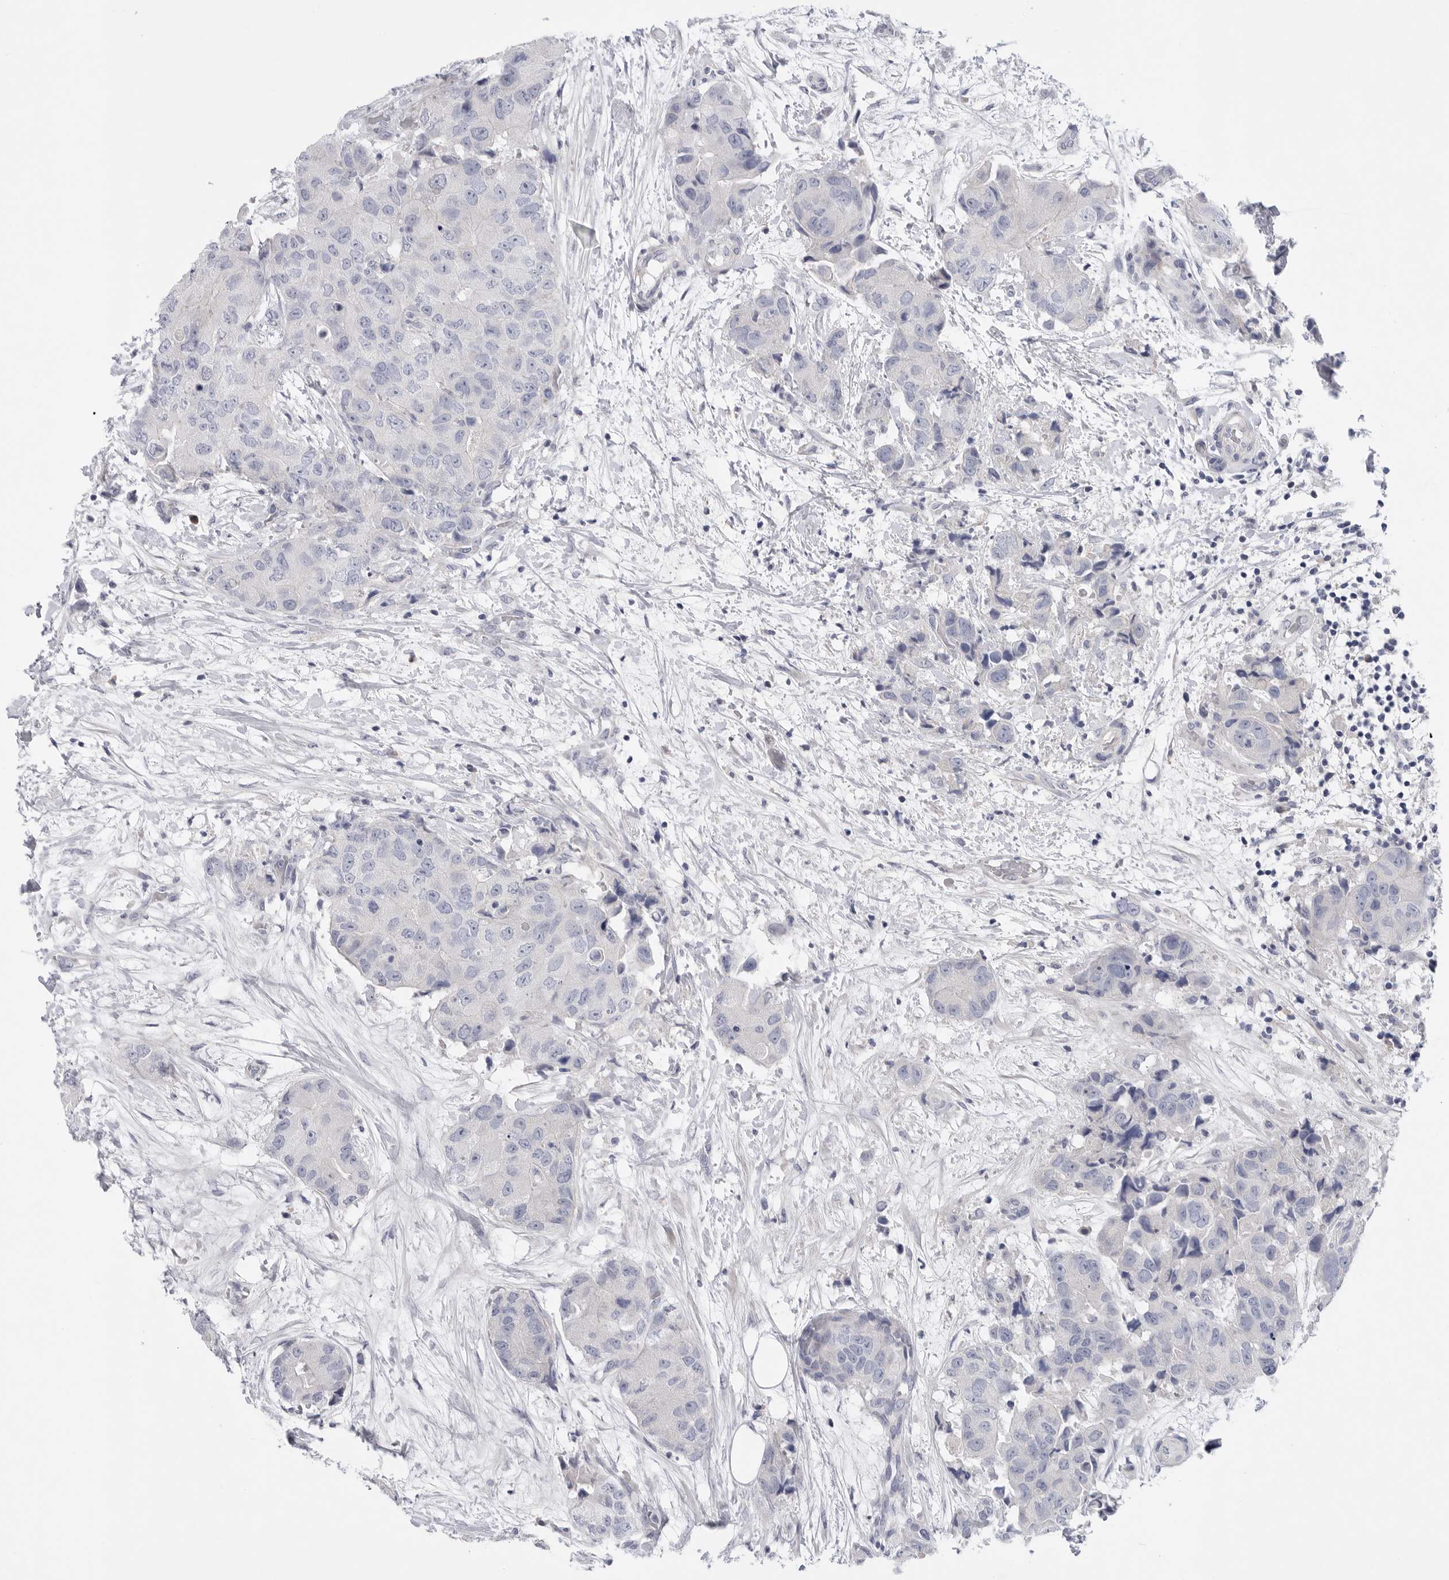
{"staining": {"intensity": "negative", "quantity": "none", "location": "none"}, "tissue": "breast cancer", "cell_type": "Tumor cells", "image_type": "cancer", "snomed": [{"axis": "morphology", "description": "Duct carcinoma"}, {"axis": "topography", "description": "Breast"}], "caption": "Tumor cells show no significant protein expression in breast invasive ductal carcinoma.", "gene": "CAMK2B", "patient": {"sex": "female", "age": 62}}